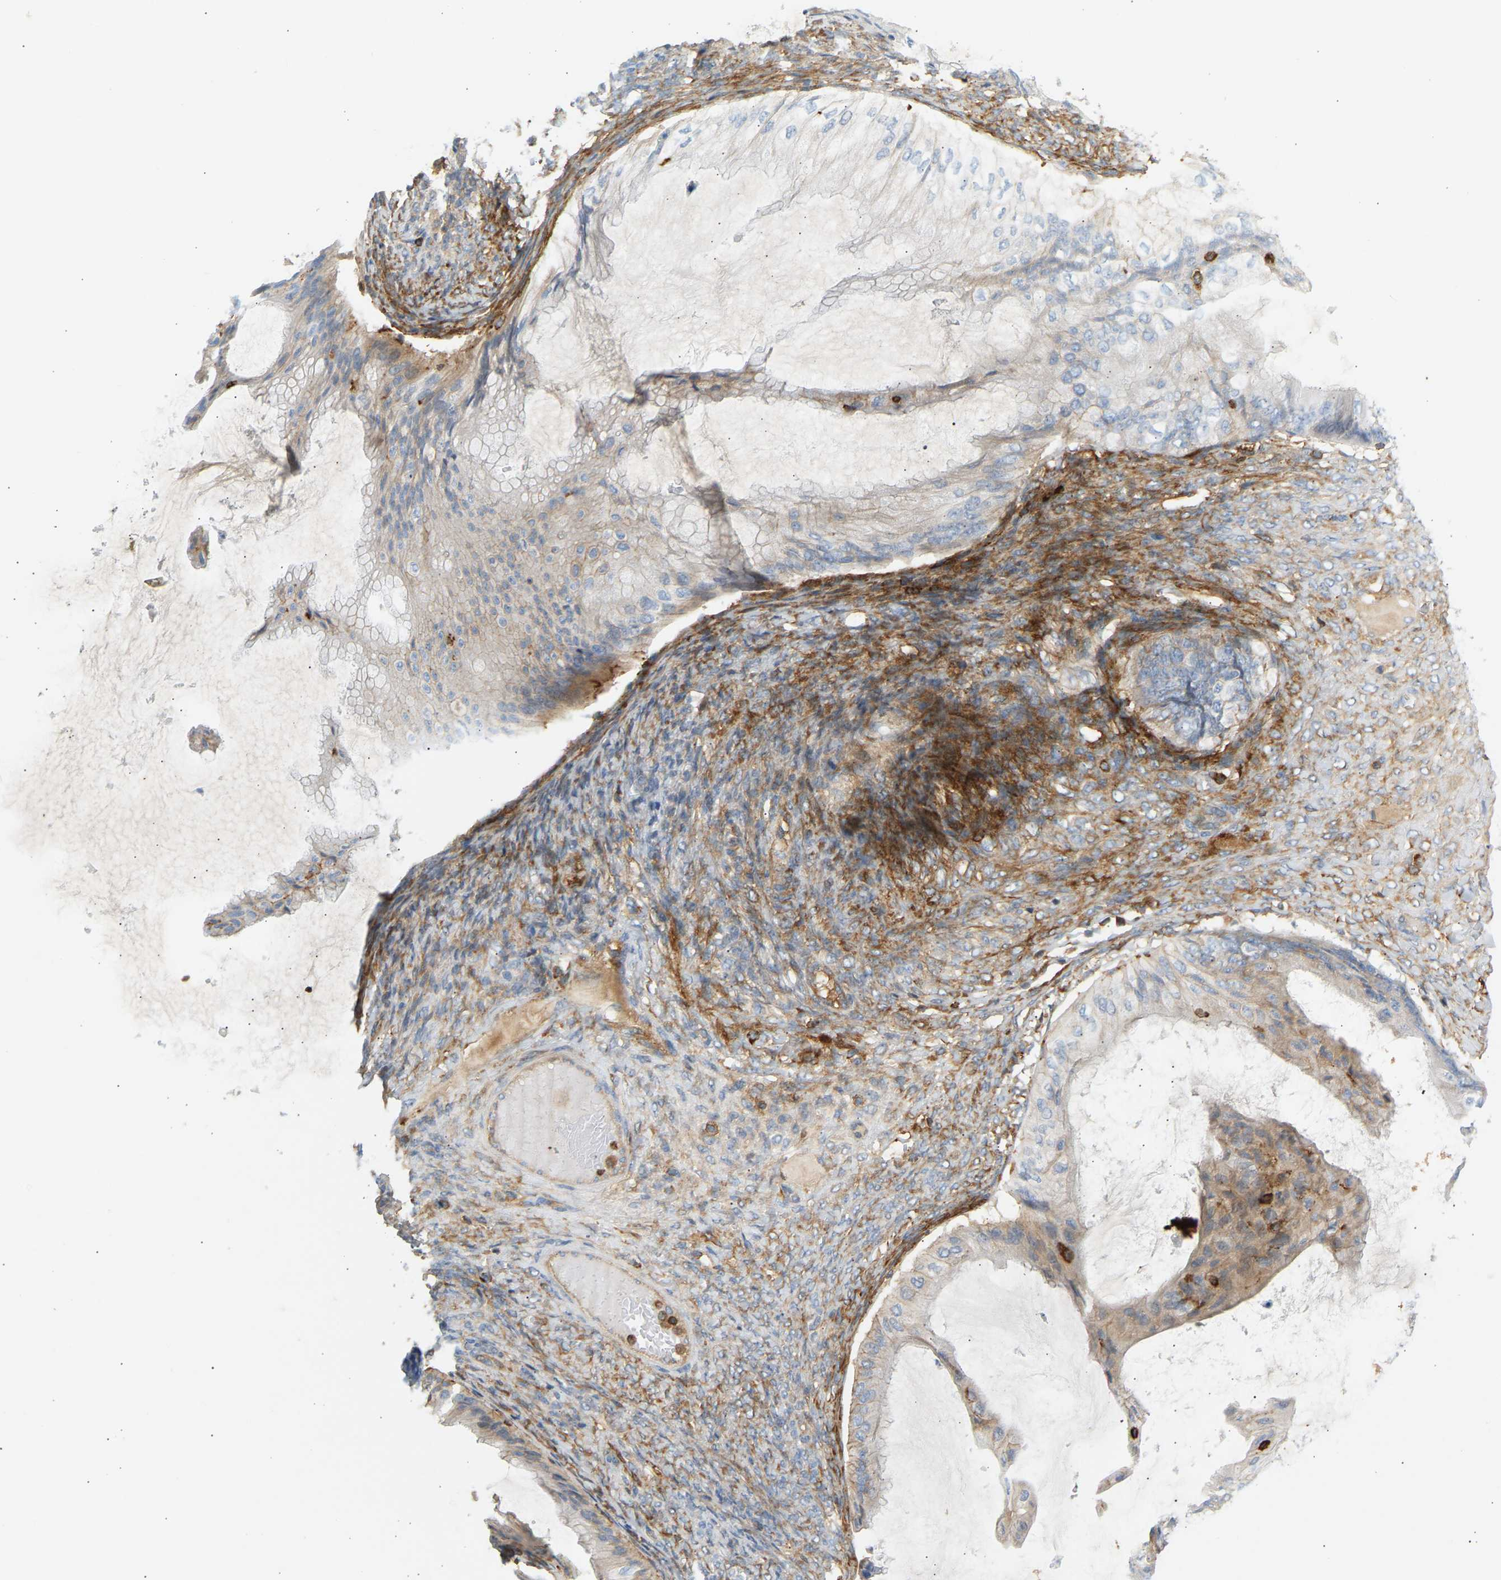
{"staining": {"intensity": "weak", "quantity": "<25%", "location": "cytoplasmic/membranous"}, "tissue": "ovarian cancer", "cell_type": "Tumor cells", "image_type": "cancer", "snomed": [{"axis": "morphology", "description": "Cystadenocarcinoma, mucinous, NOS"}, {"axis": "topography", "description": "Ovary"}], "caption": "A histopathology image of ovarian mucinous cystadenocarcinoma stained for a protein demonstrates no brown staining in tumor cells.", "gene": "FNBP1", "patient": {"sex": "female", "age": 61}}